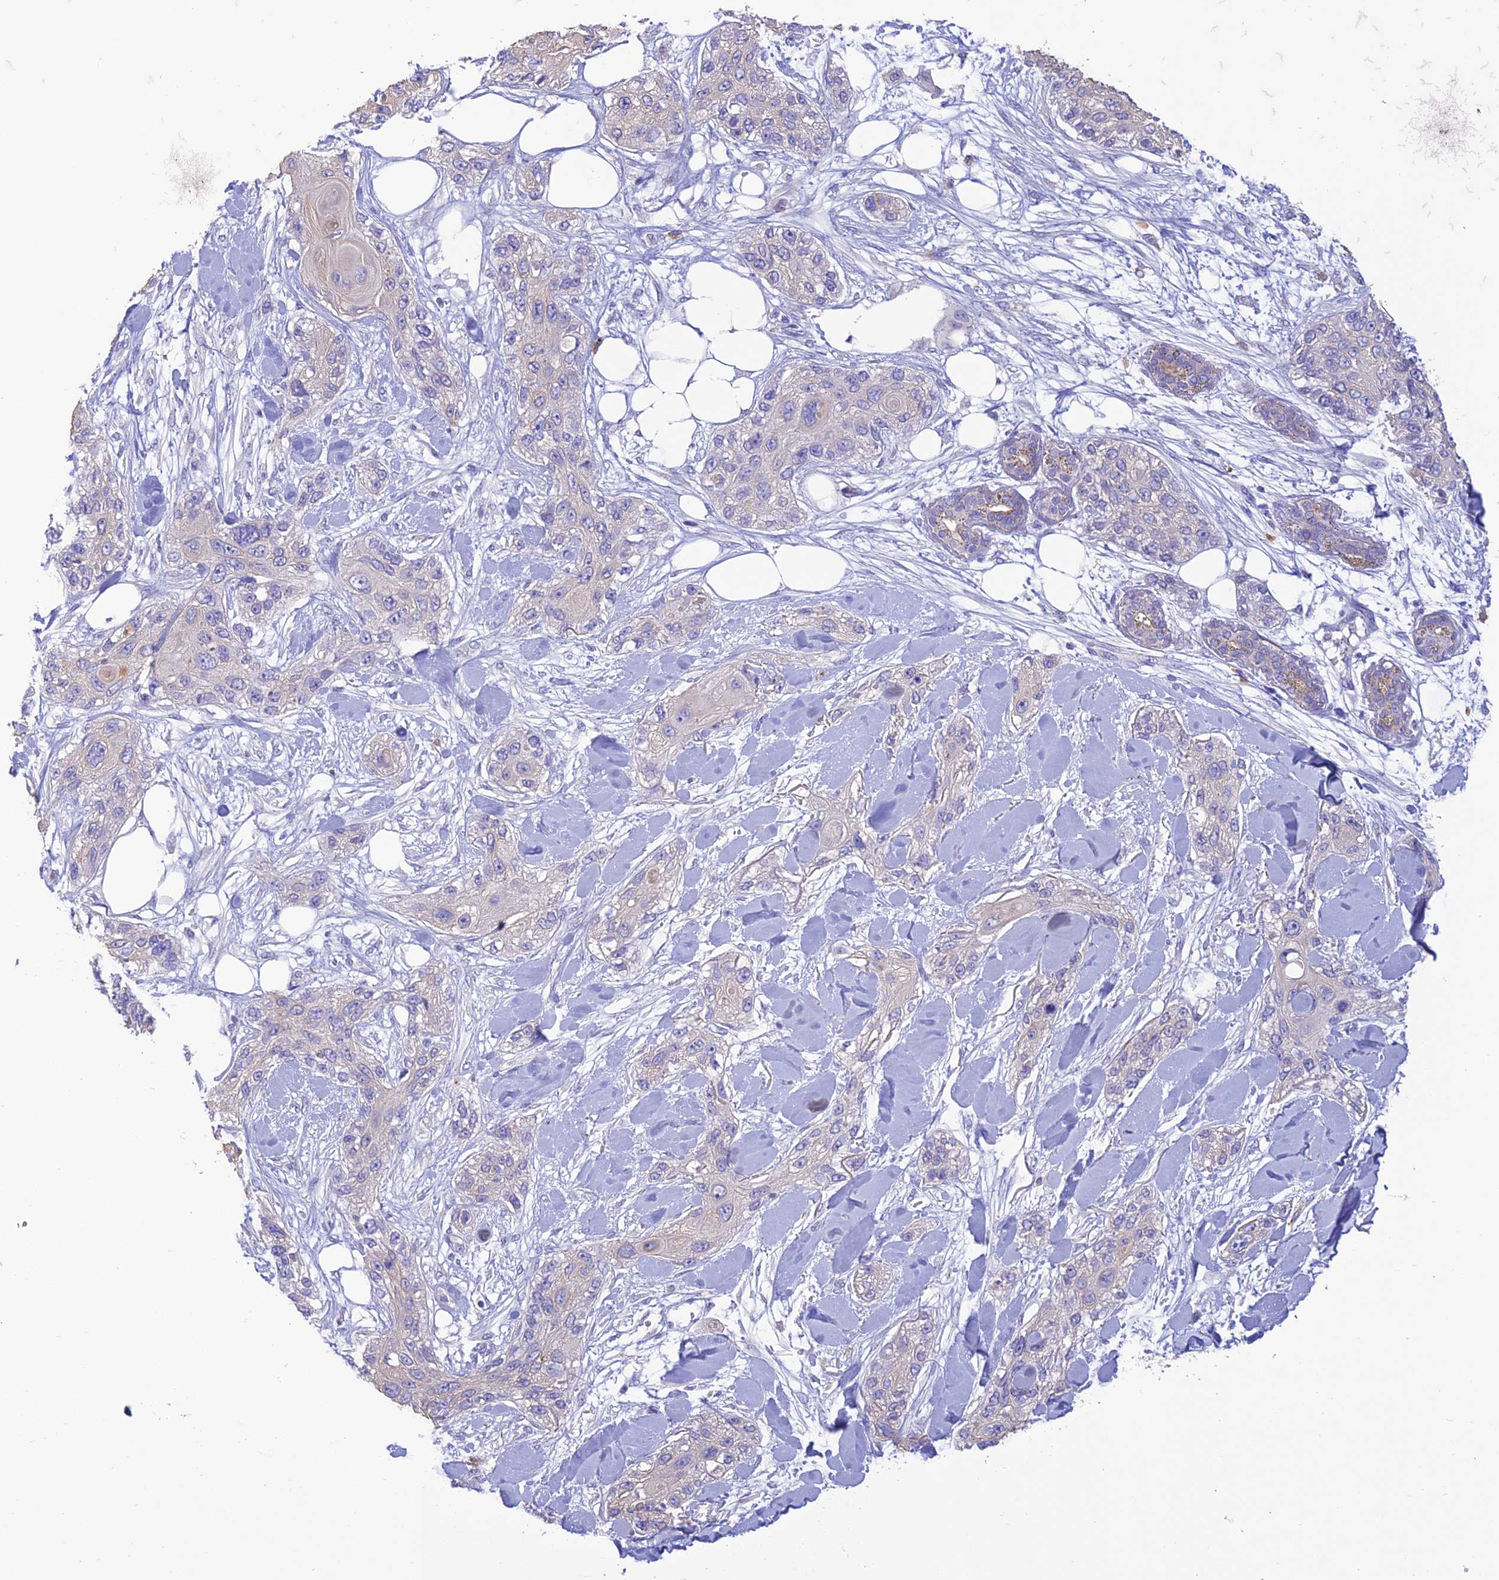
{"staining": {"intensity": "negative", "quantity": "none", "location": "none"}, "tissue": "skin cancer", "cell_type": "Tumor cells", "image_type": "cancer", "snomed": [{"axis": "morphology", "description": "Normal tissue, NOS"}, {"axis": "morphology", "description": "Squamous cell carcinoma, NOS"}, {"axis": "topography", "description": "Skin"}], "caption": "Human skin squamous cell carcinoma stained for a protein using immunohistochemistry demonstrates no staining in tumor cells.", "gene": "SFT2D2", "patient": {"sex": "male", "age": 72}}